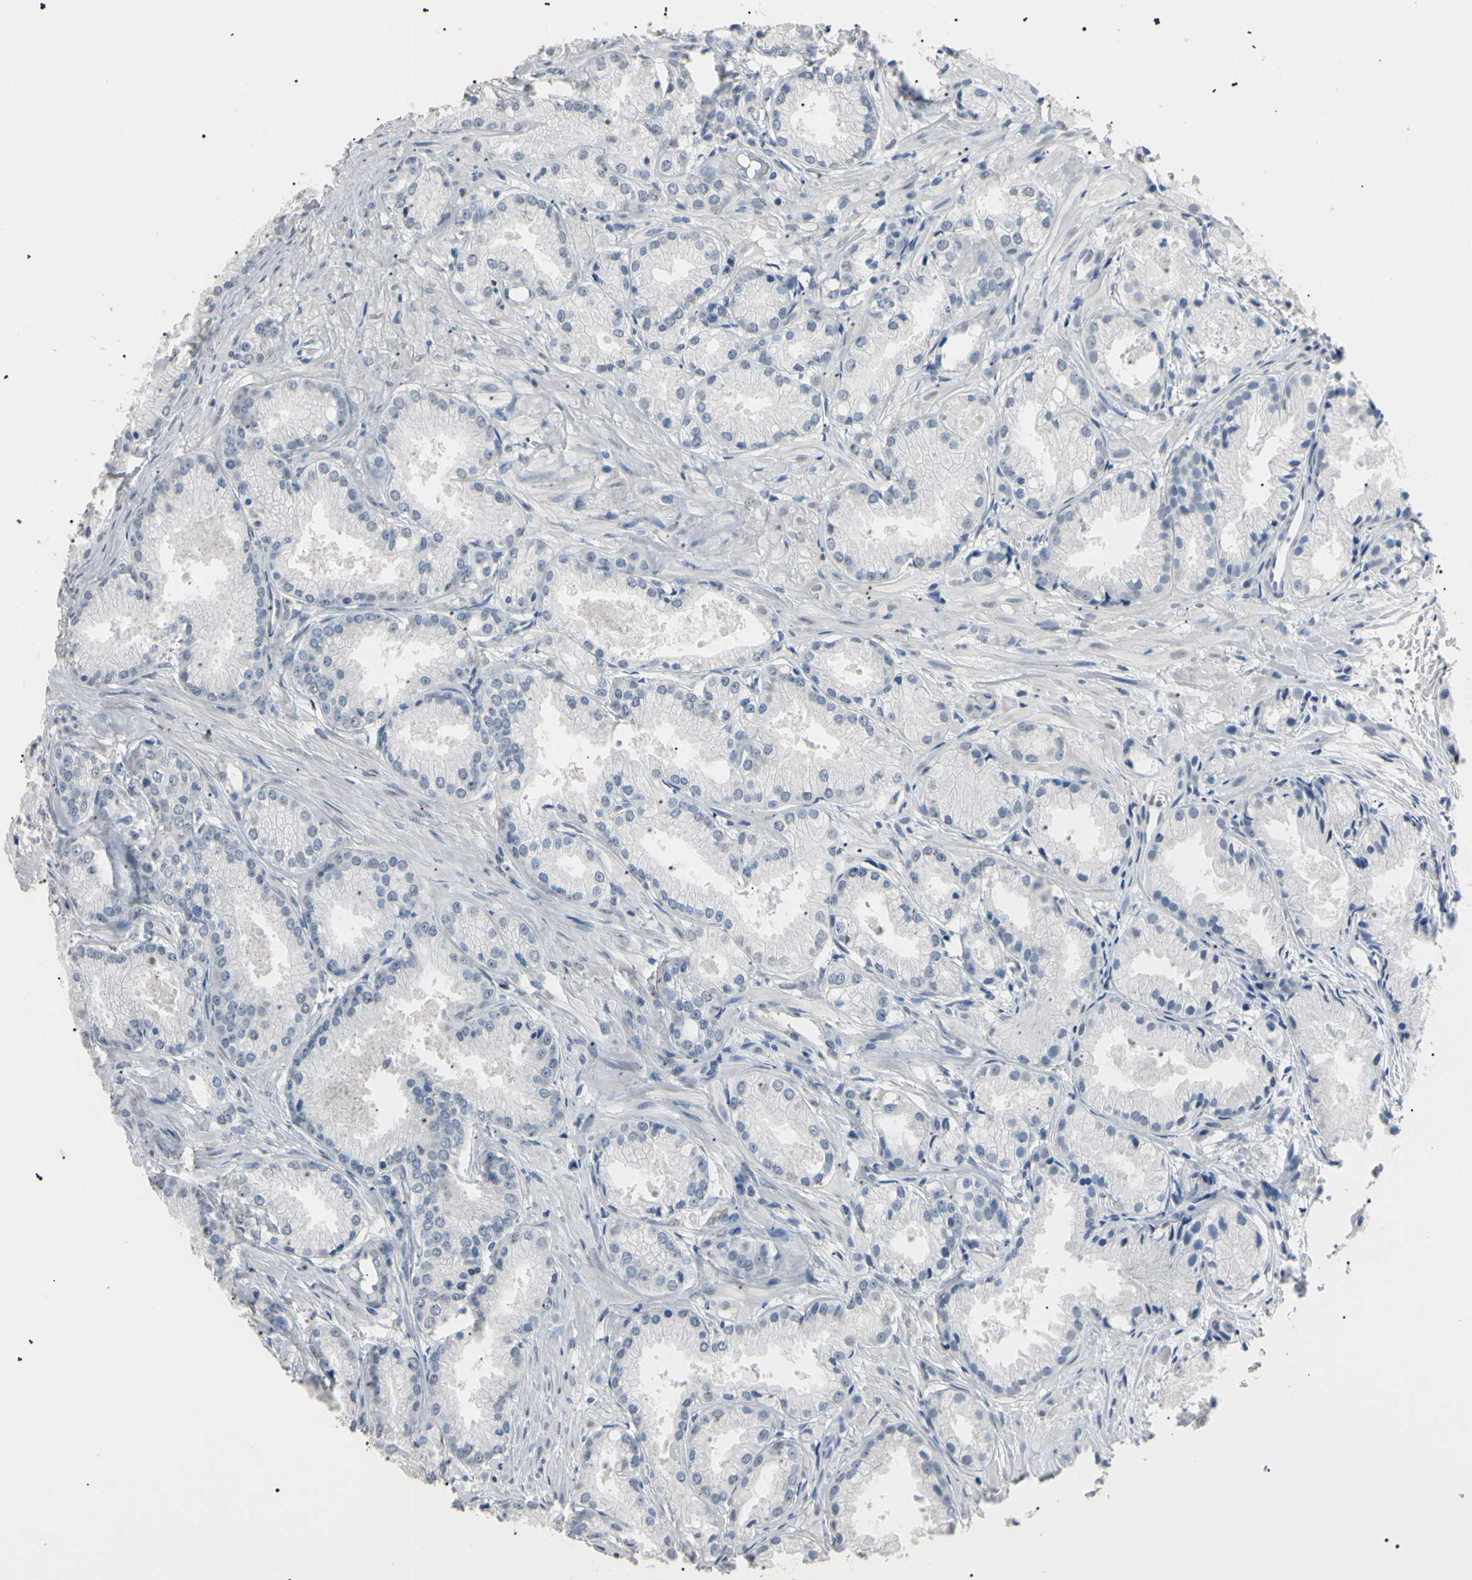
{"staining": {"intensity": "negative", "quantity": "none", "location": "none"}, "tissue": "prostate cancer", "cell_type": "Tumor cells", "image_type": "cancer", "snomed": [{"axis": "morphology", "description": "Adenocarcinoma, Medium grade"}, {"axis": "topography", "description": "Prostate"}], "caption": "Human prostate medium-grade adenocarcinoma stained for a protein using IHC shows no expression in tumor cells.", "gene": "CGB3", "patient": {"sex": "male", "age": 68}}